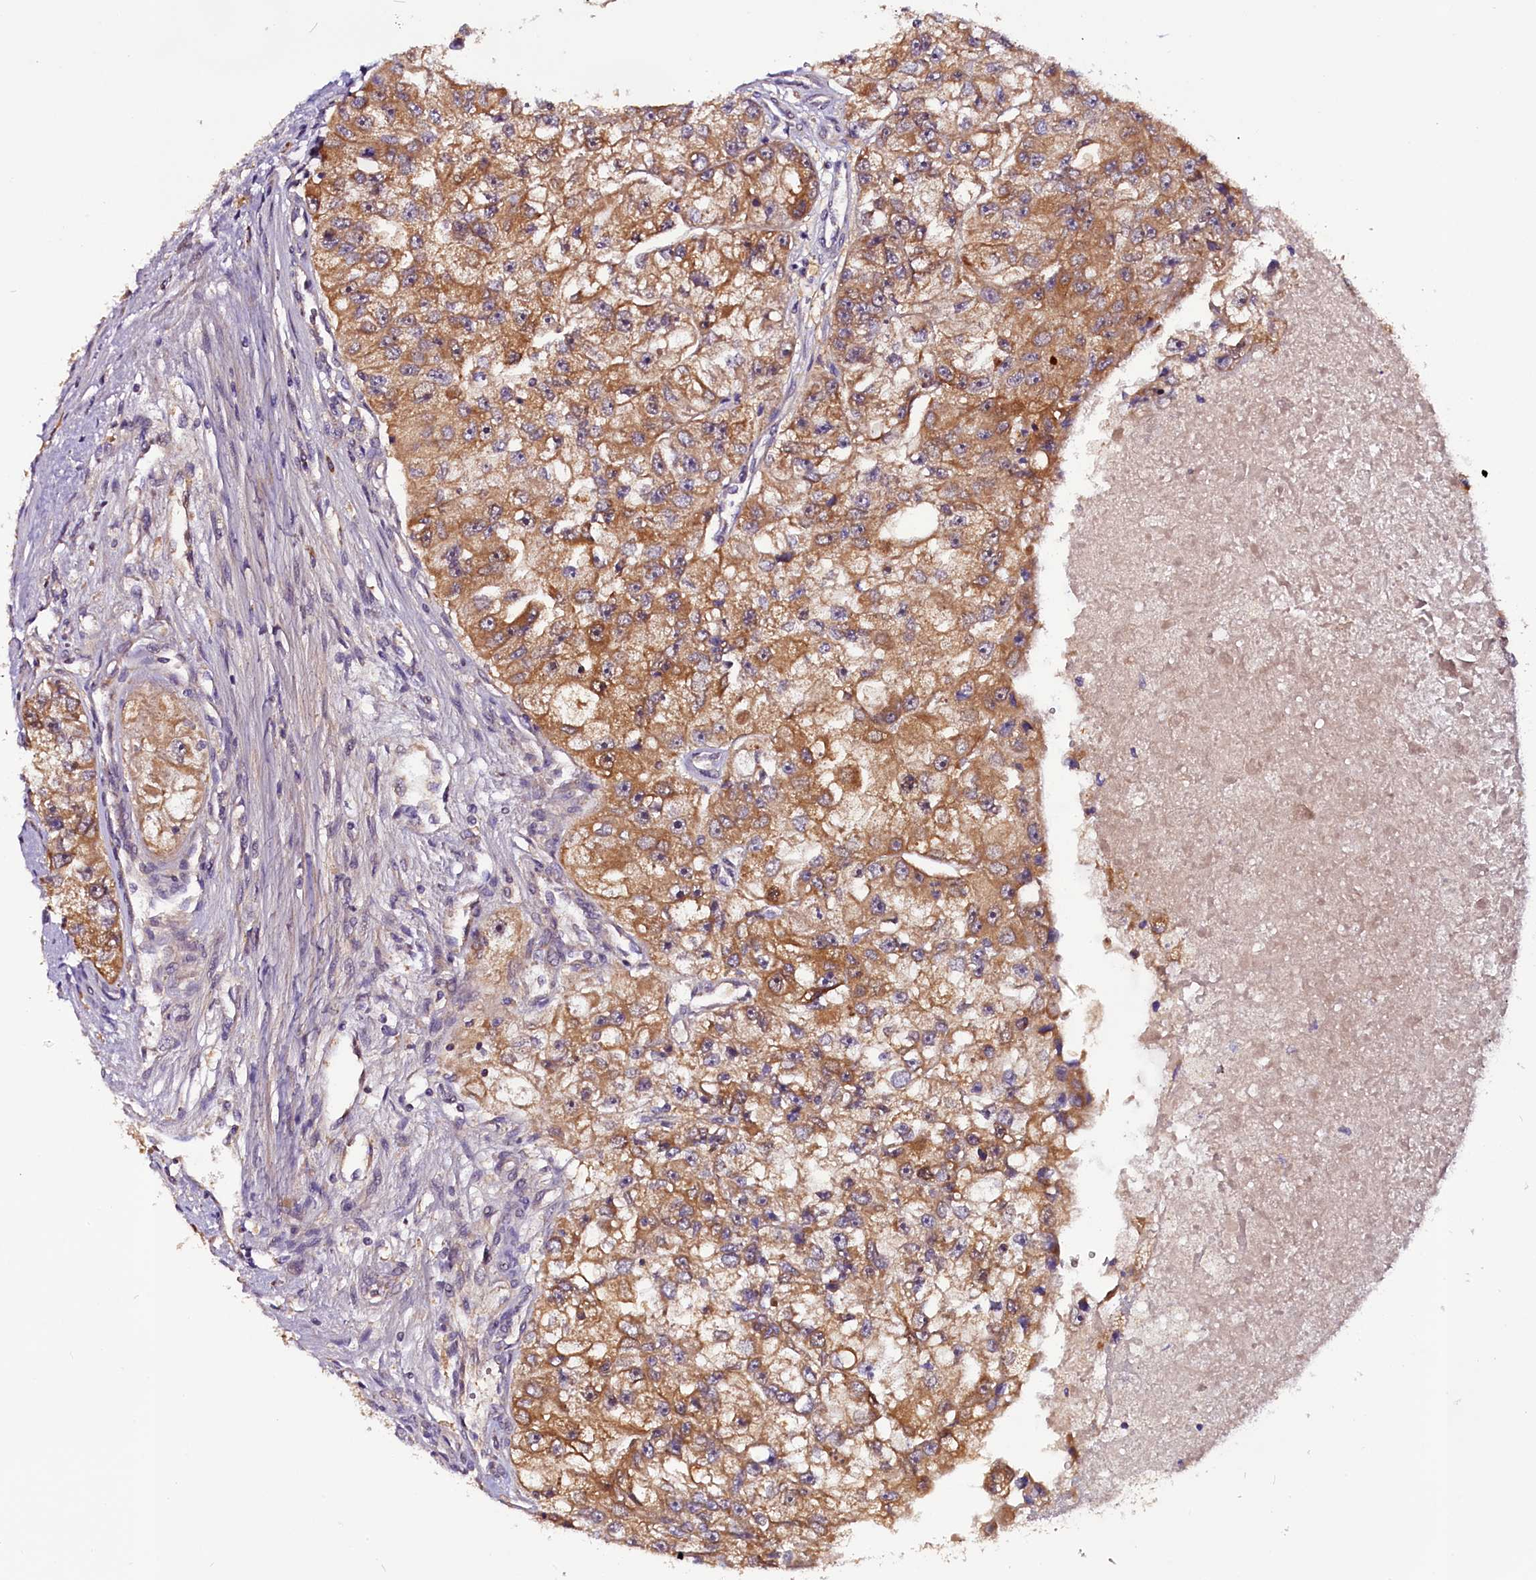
{"staining": {"intensity": "moderate", "quantity": ">75%", "location": "cytoplasmic/membranous"}, "tissue": "renal cancer", "cell_type": "Tumor cells", "image_type": "cancer", "snomed": [{"axis": "morphology", "description": "Adenocarcinoma, NOS"}, {"axis": "topography", "description": "Kidney"}], "caption": "DAB (3,3'-diaminobenzidine) immunohistochemical staining of adenocarcinoma (renal) reveals moderate cytoplasmic/membranous protein positivity in approximately >75% of tumor cells.", "gene": "RPUSD2", "patient": {"sex": "male", "age": 63}}